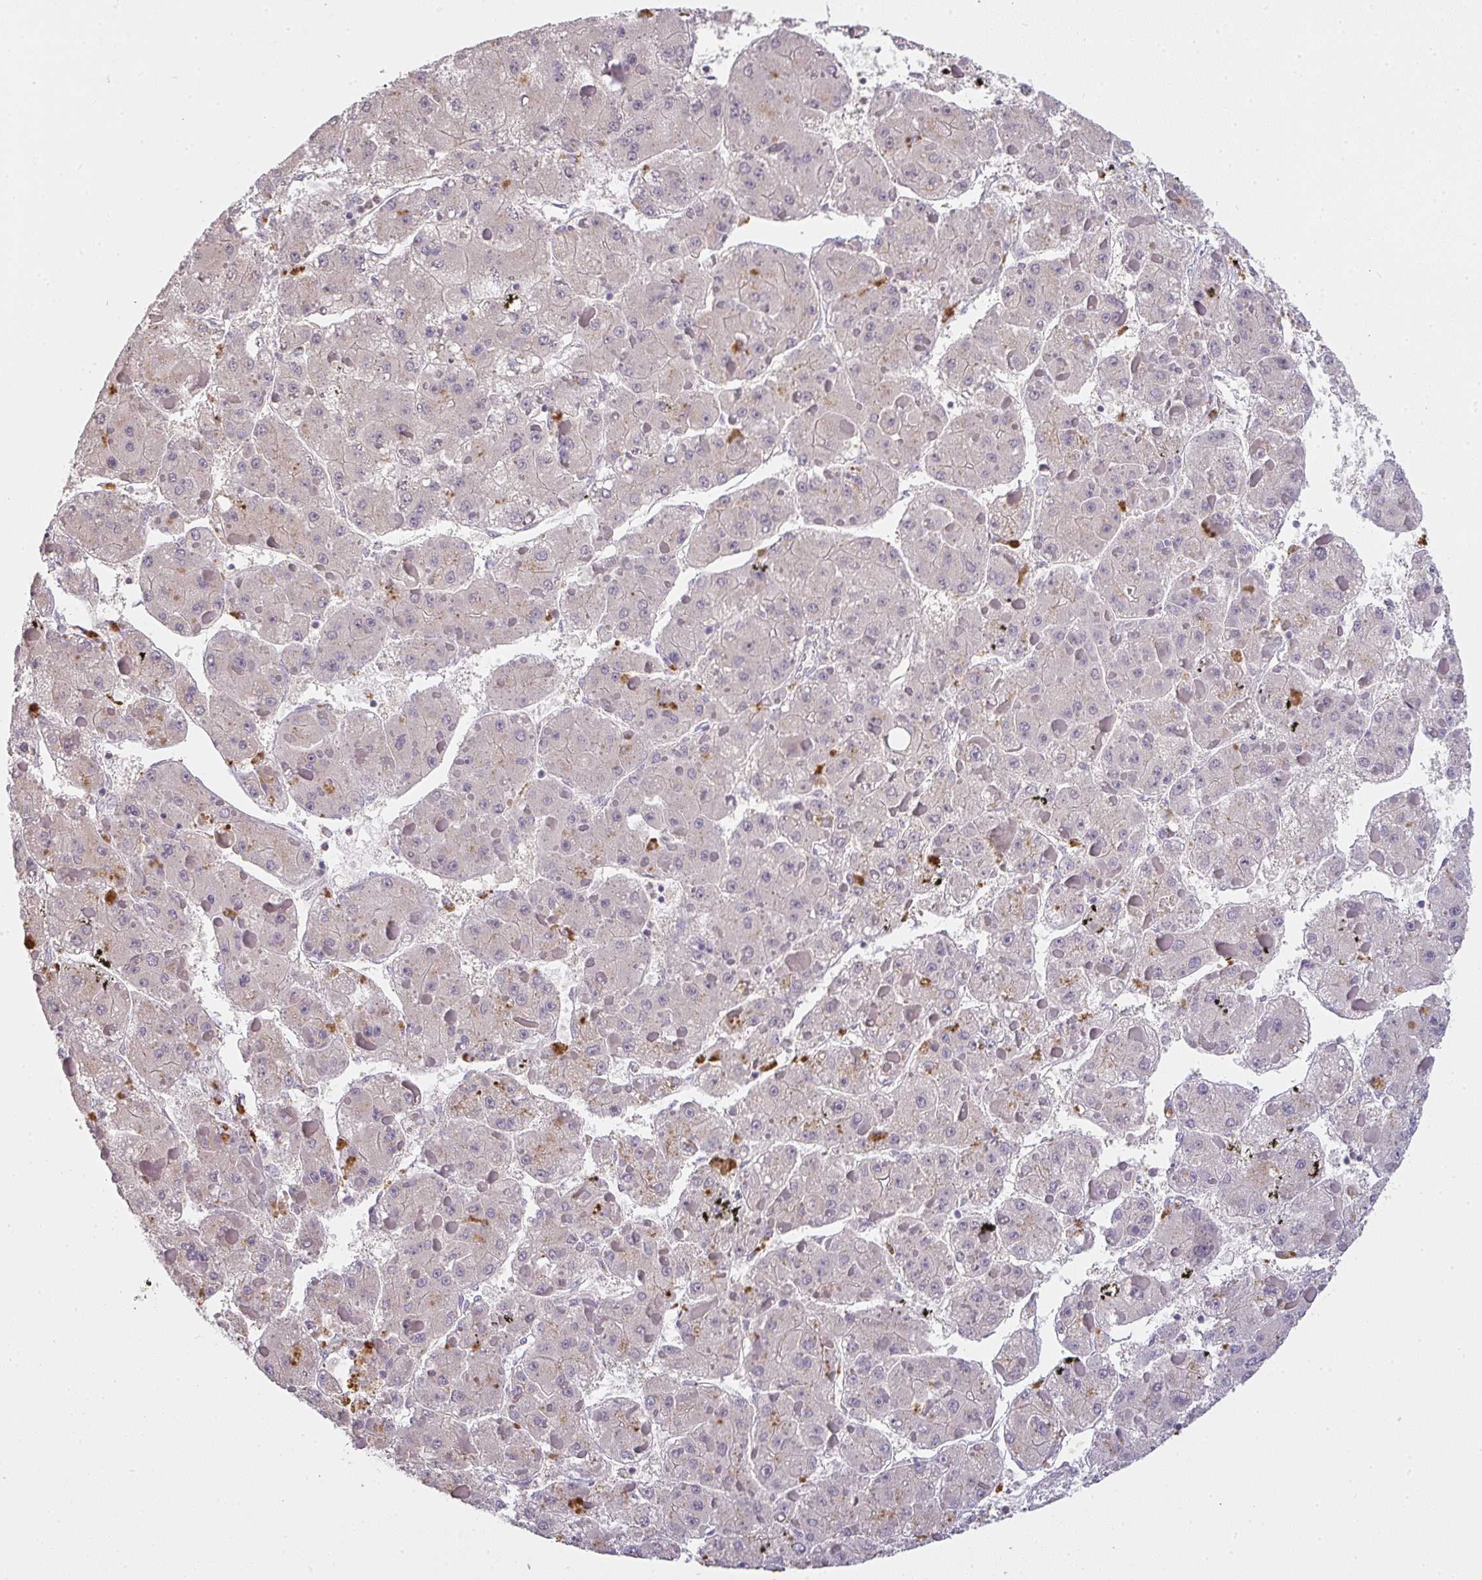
{"staining": {"intensity": "negative", "quantity": "none", "location": "none"}, "tissue": "liver cancer", "cell_type": "Tumor cells", "image_type": "cancer", "snomed": [{"axis": "morphology", "description": "Carcinoma, Hepatocellular, NOS"}, {"axis": "topography", "description": "Liver"}], "caption": "There is no significant expression in tumor cells of liver cancer. (Immunohistochemistry, brightfield microscopy, high magnification).", "gene": "TMEM219", "patient": {"sex": "female", "age": 73}}